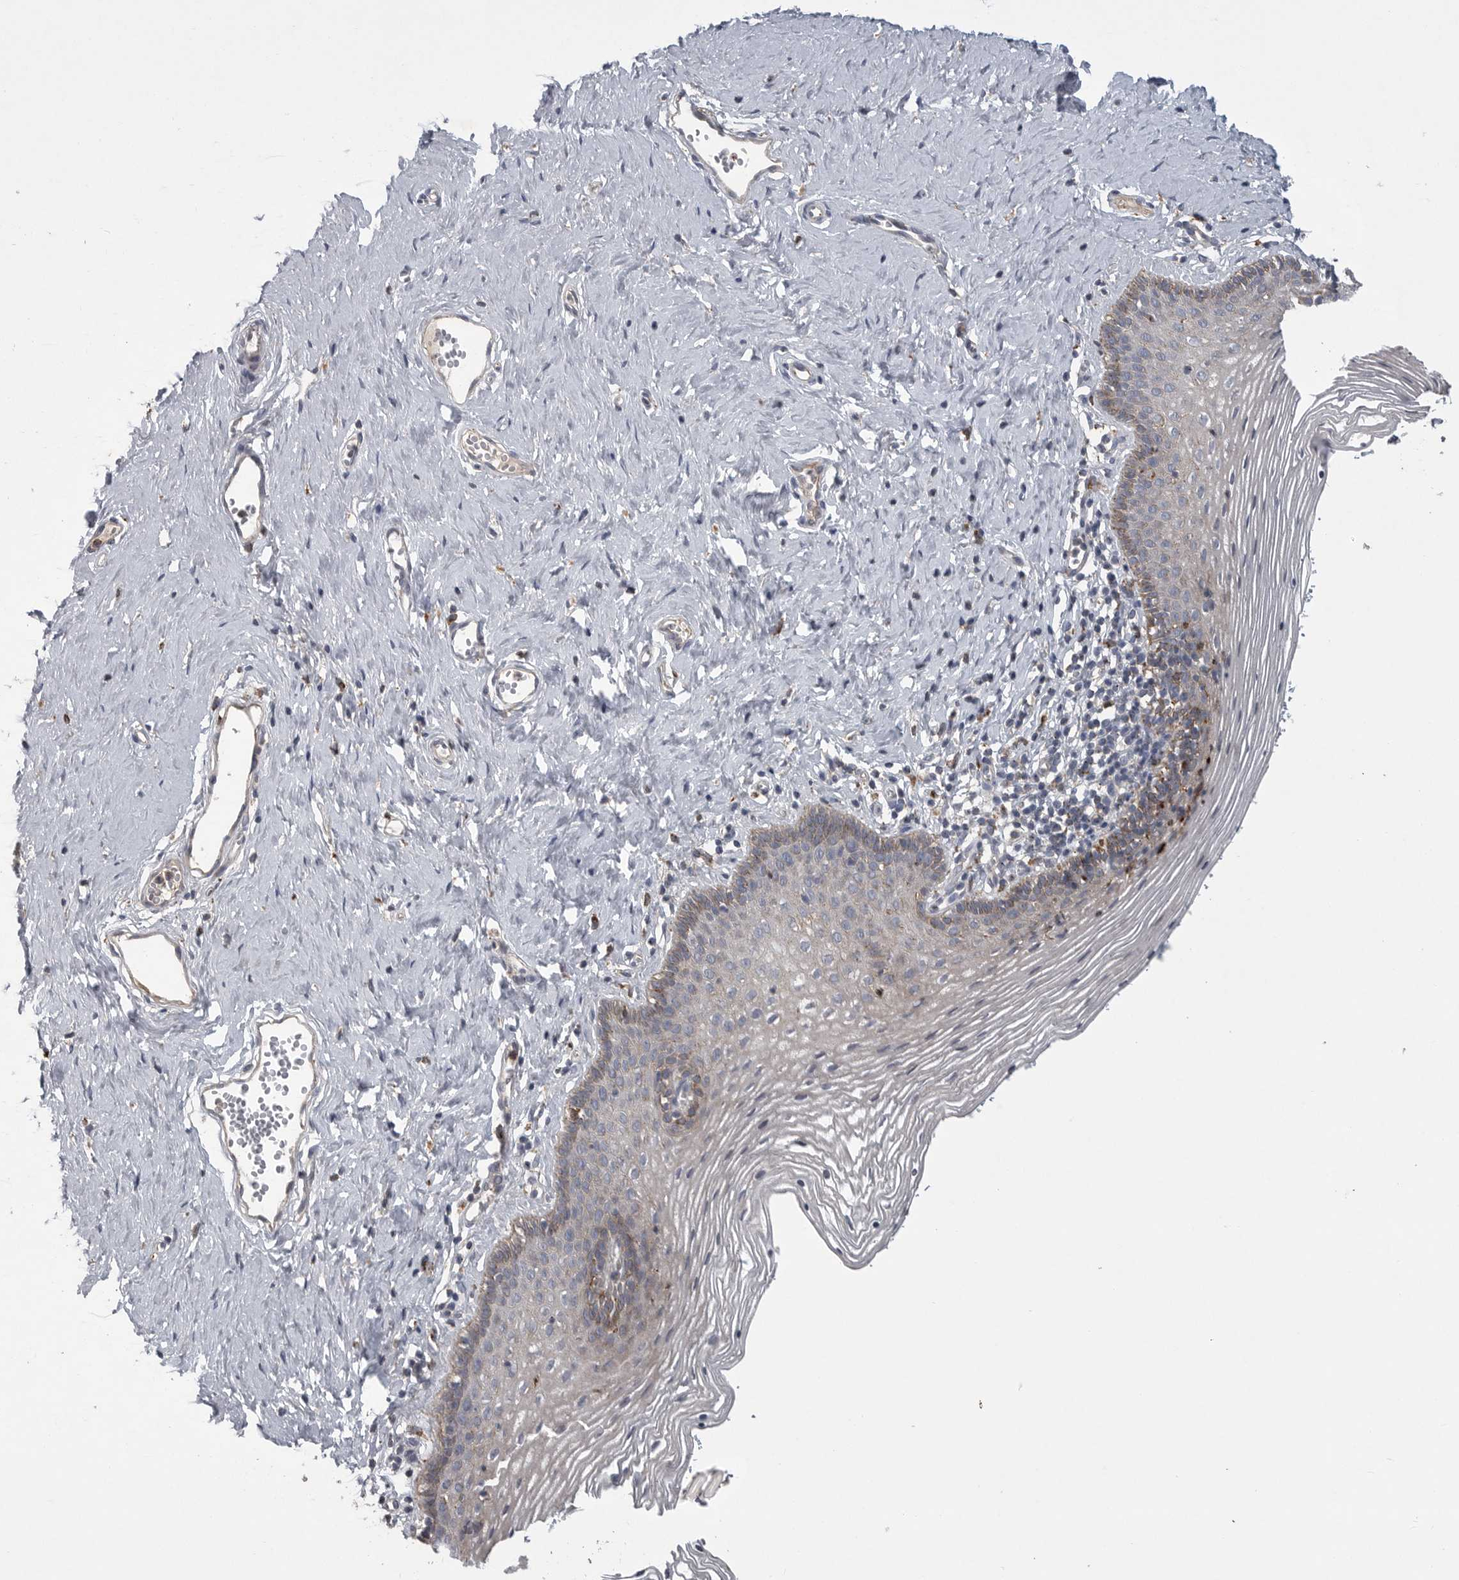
{"staining": {"intensity": "moderate", "quantity": "<25%", "location": "cytoplasmic/membranous"}, "tissue": "vagina", "cell_type": "Squamous epithelial cells", "image_type": "normal", "snomed": [{"axis": "morphology", "description": "Normal tissue, NOS"}, {"axis": "topography", "description": "Vagina"}], "caption": "Immunohistochemical staining of benign vagina shows low levels of moderate cytoplasmic/membranous expression in approximately <25% of squamous epithelial cells.", "gene": "LAMTOR3", "patient": {"sex": "female", "age": 32}}